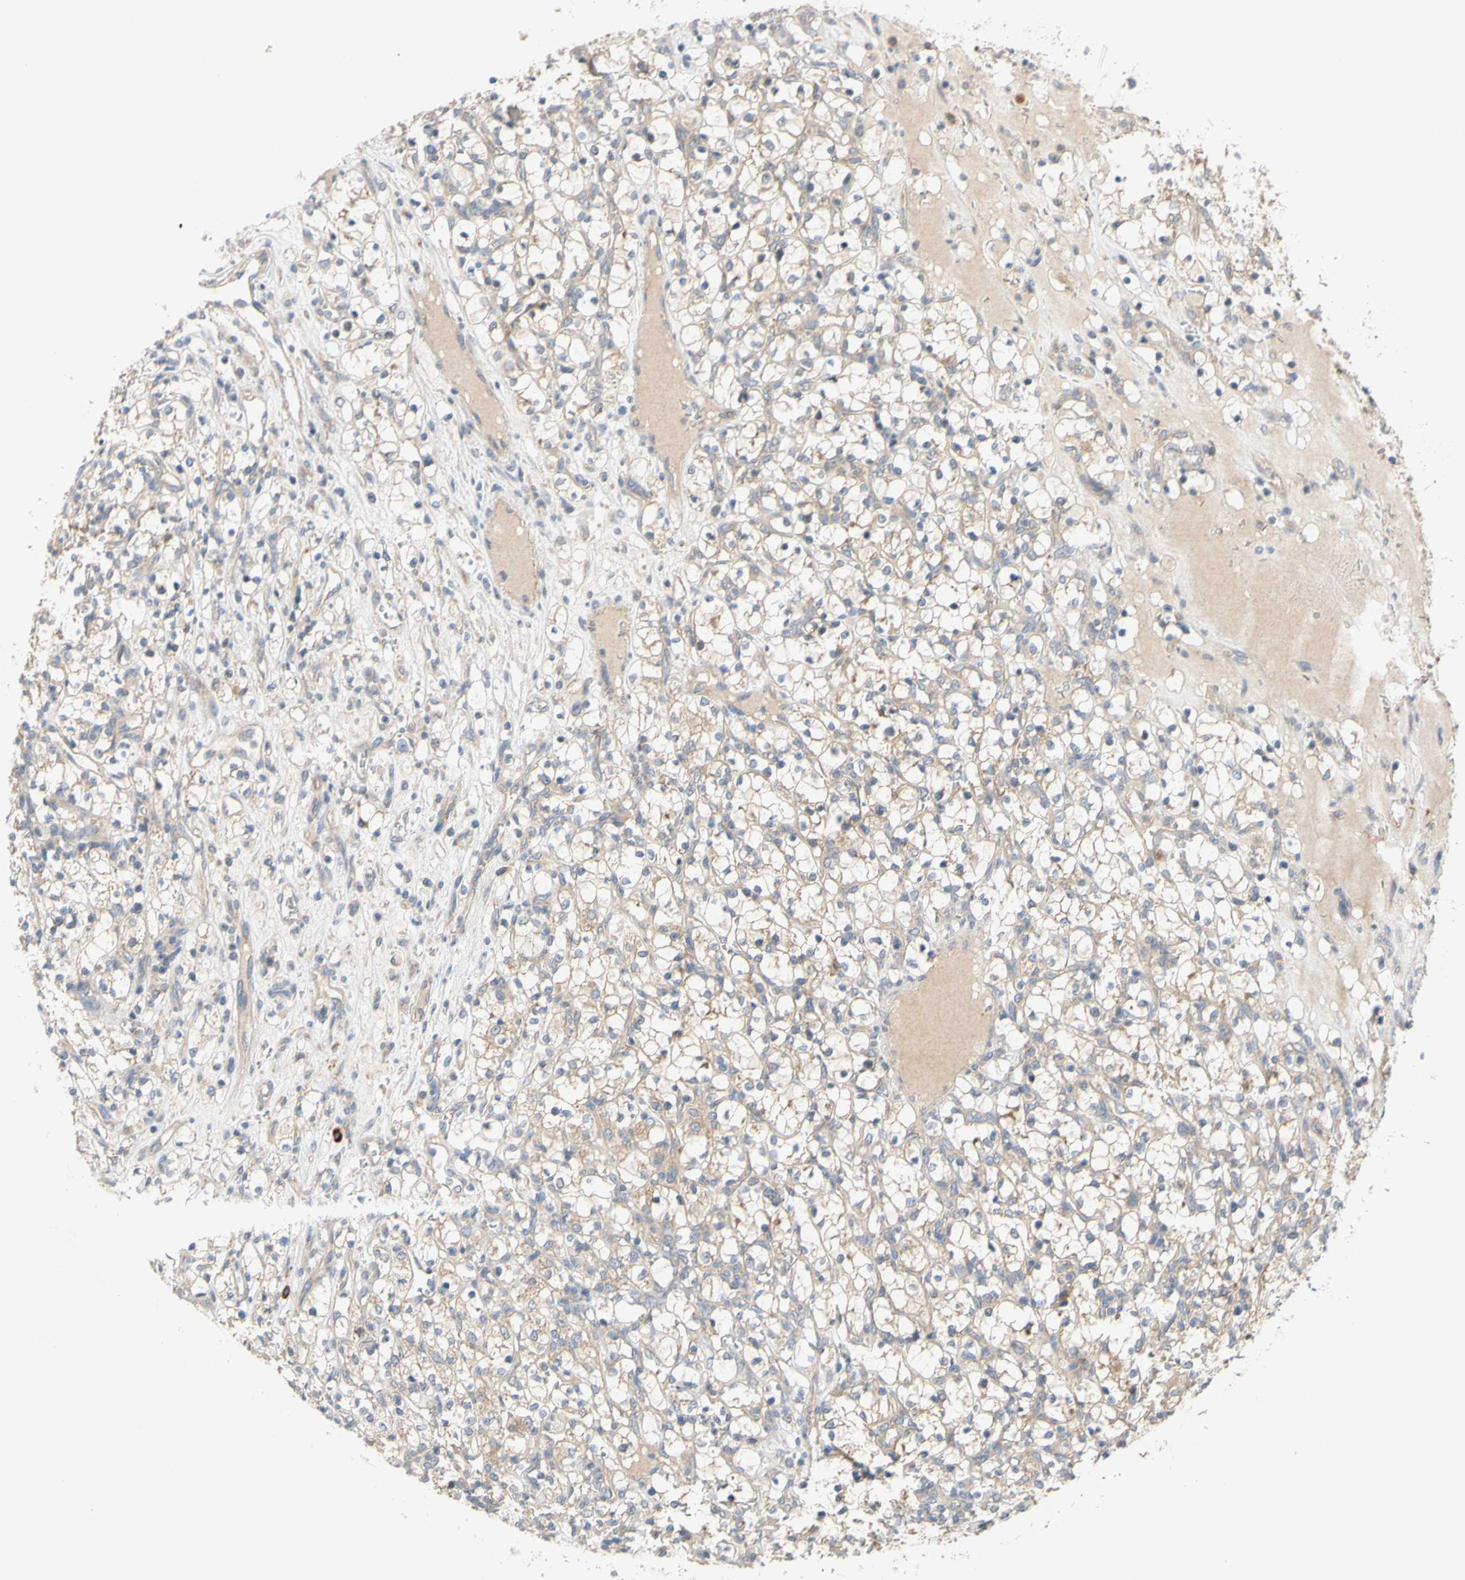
{"staining": {"intensity": "negative", "quantity": "none", "location": "none"}, "tissue": "renal cancer", "cell_type": "Tumor cells", "image_type": "cancer", "snomed": [{"axis": "morphology", "description": "Adenocarcinoma, NOS"}, {"axis": "topography", "description": "Kidney"}], "caption": "High magnification brightfield microscopy of renal adenocarcinoma stained with DAB (3,3'-diaminobenzidine) (brown) and counterstained with hematoxylin (blue): tumor cells show no significant expression. (Stains: DAB (3,3'-diaminobenzidine) immunohistochemistry (IHC) with hematoxylin counter stain, Microscopy: brightfield microscopy at high magnification).", "gene": "MBTPS2", "patient": {"sex": "female", "age": 69}}